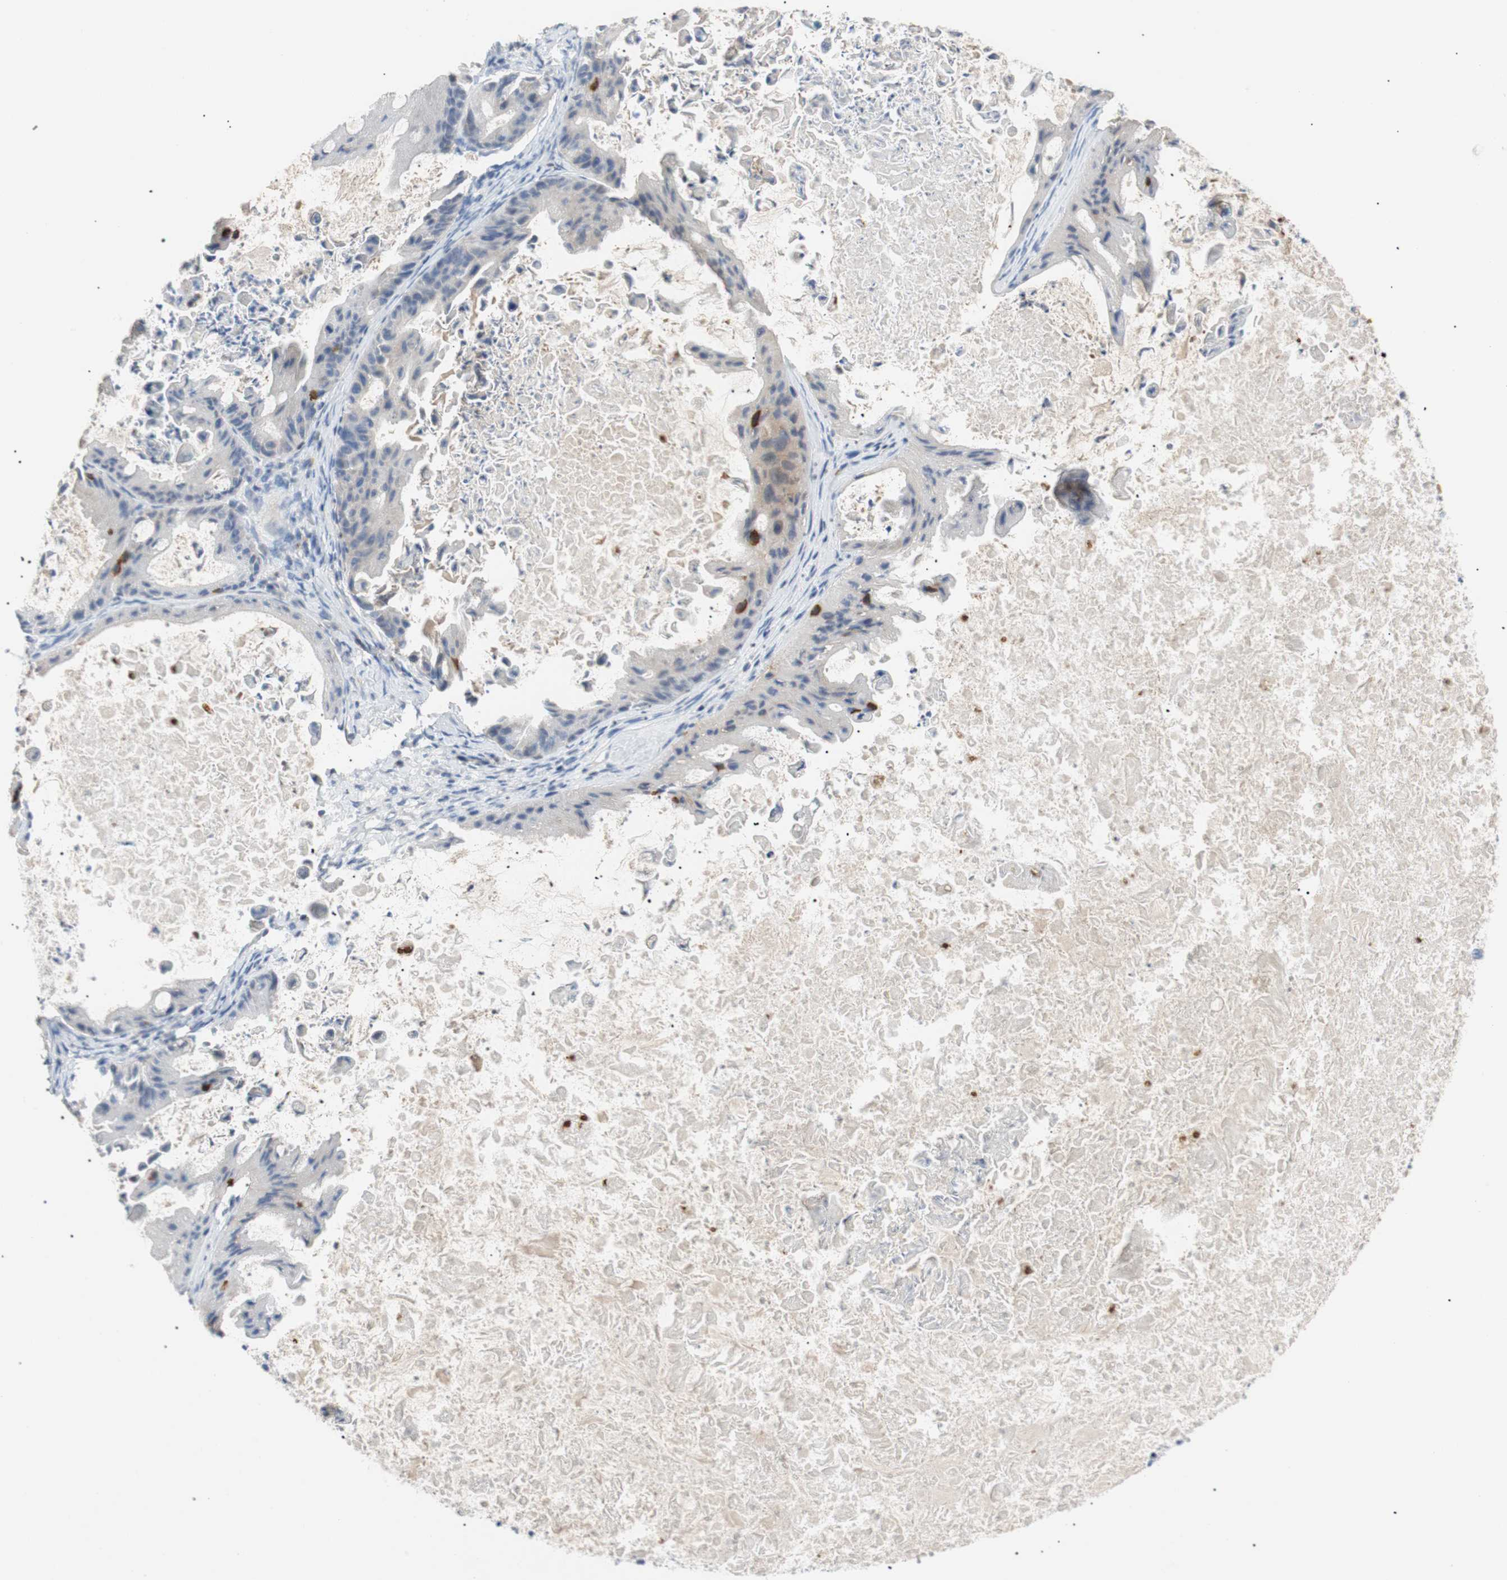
{"staining": {"intensity": "negative", "quantity": "none", "location": "none"}, "tissue": "ovarian cancer", "cell_type": "Tumor cells", "image_type": "cancer", "snomed": [{"axis": "morphology", "description": "Cystadenocarcinoma, mucinous, NOS"}, {"axis": "topography", "description": "Ovary"}], "caption": "This is an immunohistochemistry image of ovarian mucinous cystadenocarcinoma. There is no positivity in tumor cells.", "gene": "TNFRSF18", "patient": {"sex": "female", "age": 37}}